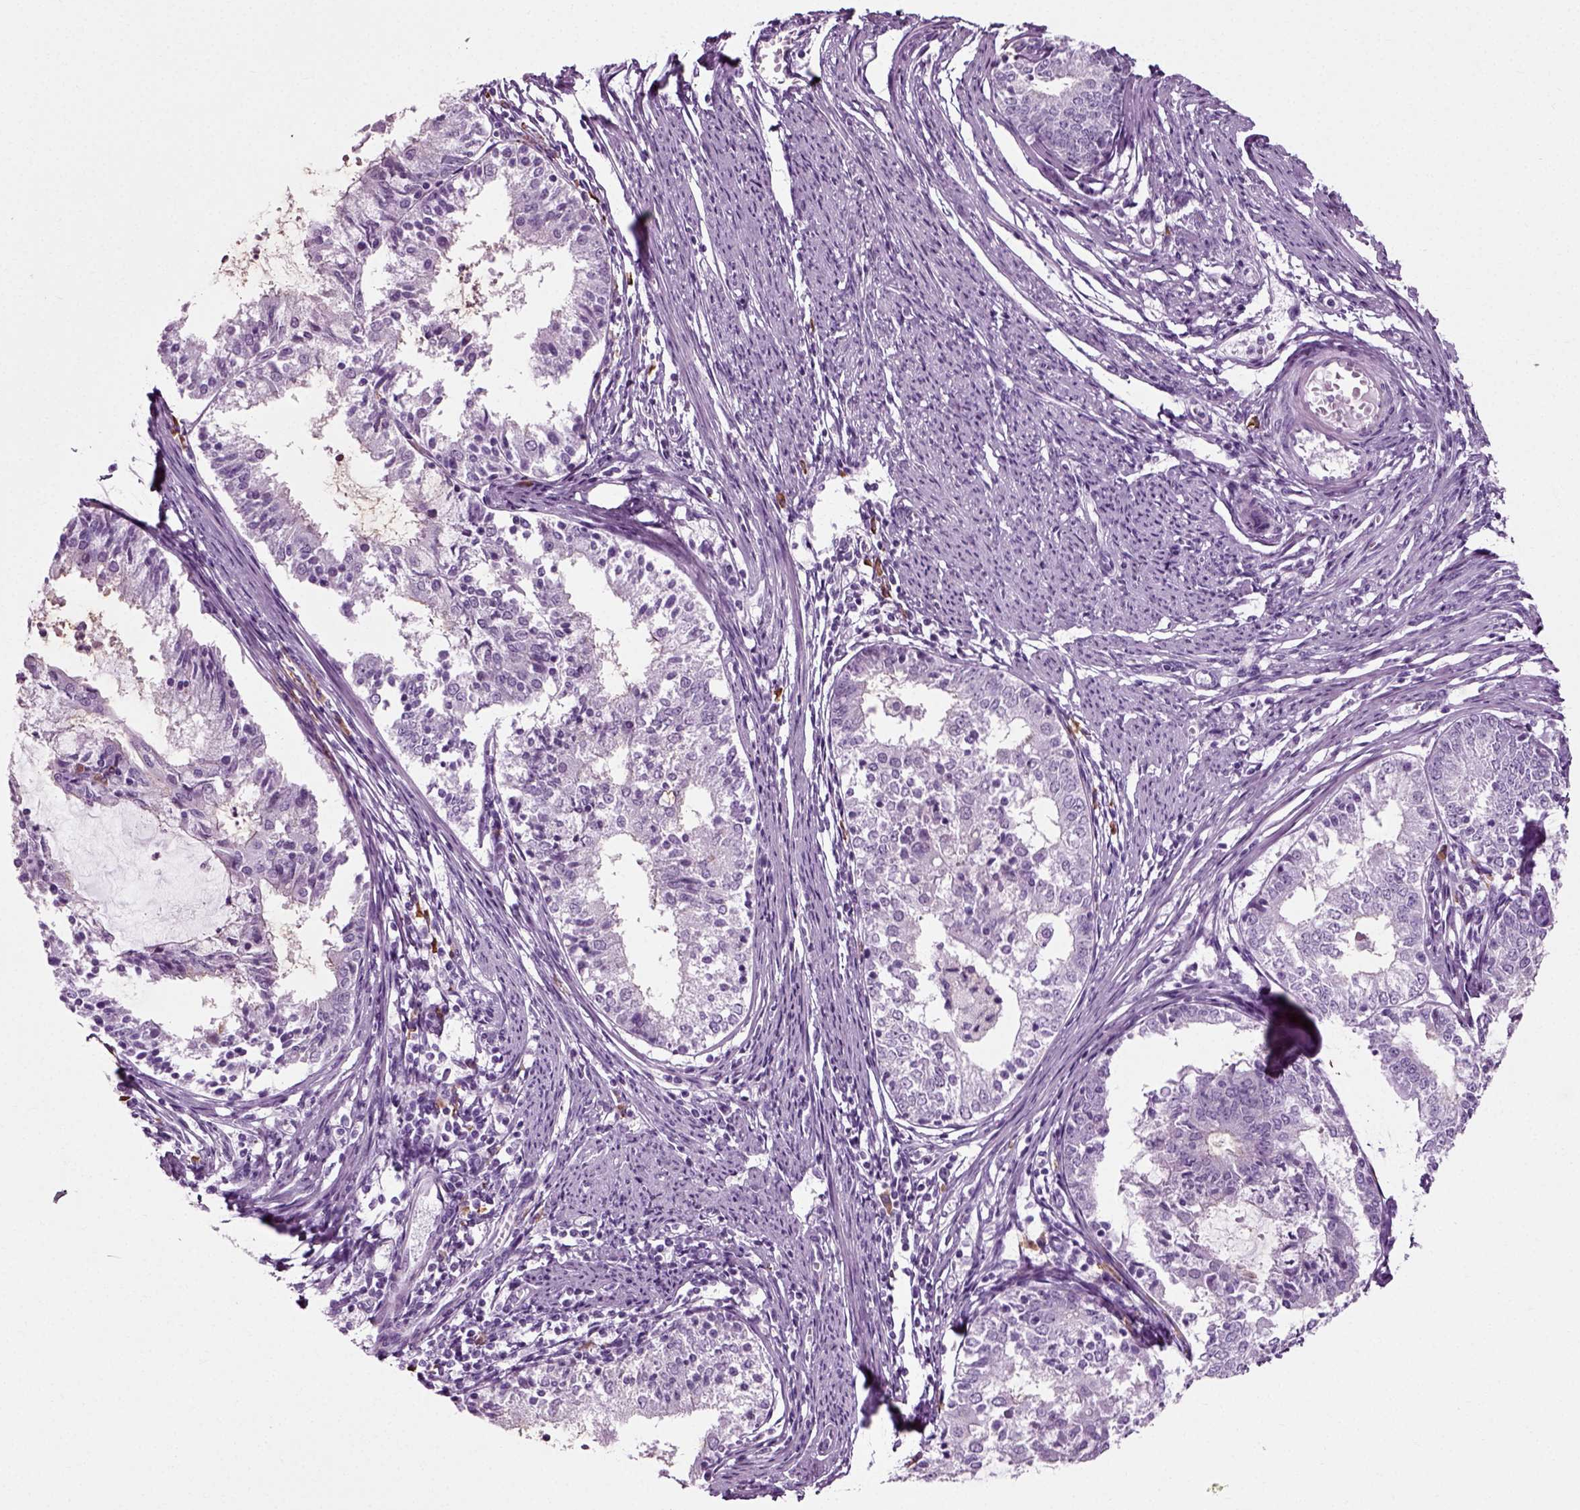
{"staining": {"intensity": "negative", "quantity": "none", "location": "none"}, "tissue": "endometrial cancer", "cell_type": "Tumor cells", "image_type": "cancer", "snomed": [{"axis": "morphology", "description": "Adenocarcinoma, NOS"}, {"axis": "topography", "description": "Endometrium"}], "caption": "The IHC histopathology image has no significant expression in tumor cells of endometrial adenocarcinoma tissue.", "gene": "SLC26A8", "patient": {"sex": "female", "age": 57}}